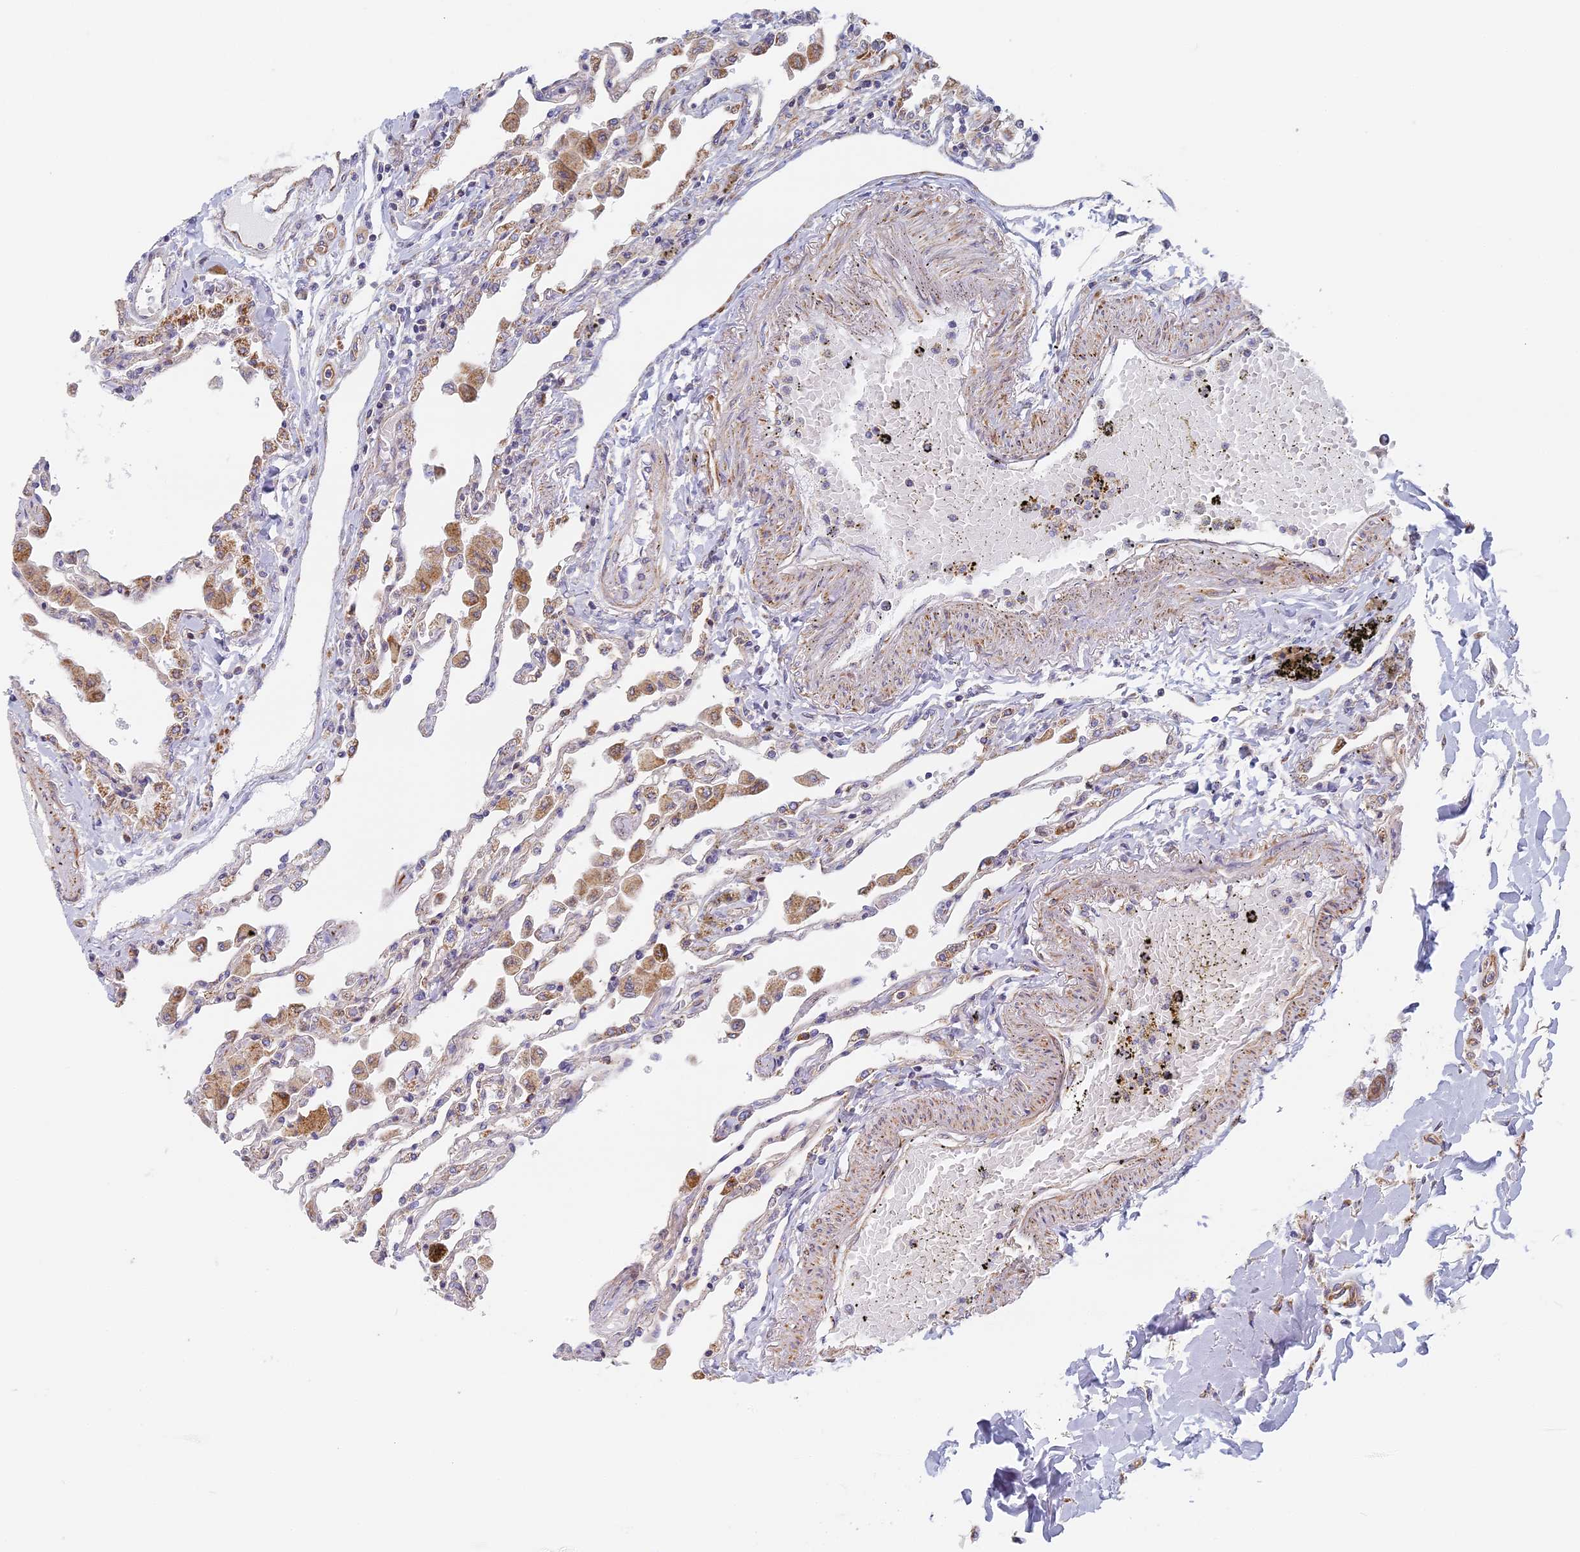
{"staining": {"intensity": "weak", "quantity": "<25%", "location": "cytoplasmic/membranous"}, "tissue": "lung", "cell_type": "Alveolar cells", "image_type": "normal", "snomed": [{"axis": "morphology", "description": "Normal tissue, NOS"}, {"axis": "topography", "description": "Bronchus"}, {"axis": "topography", "description": "Lung"}], "caption": "Alveolar cells are negative for brown protein staining in normal lung. The staining was performed using DAB to visualize the protein expression in brown, while the nuclei were stained in blue with hematoxylin (Magnification: 20x).", "gene": "DDA1", "patient": {"sex": "female", "age": 49}}